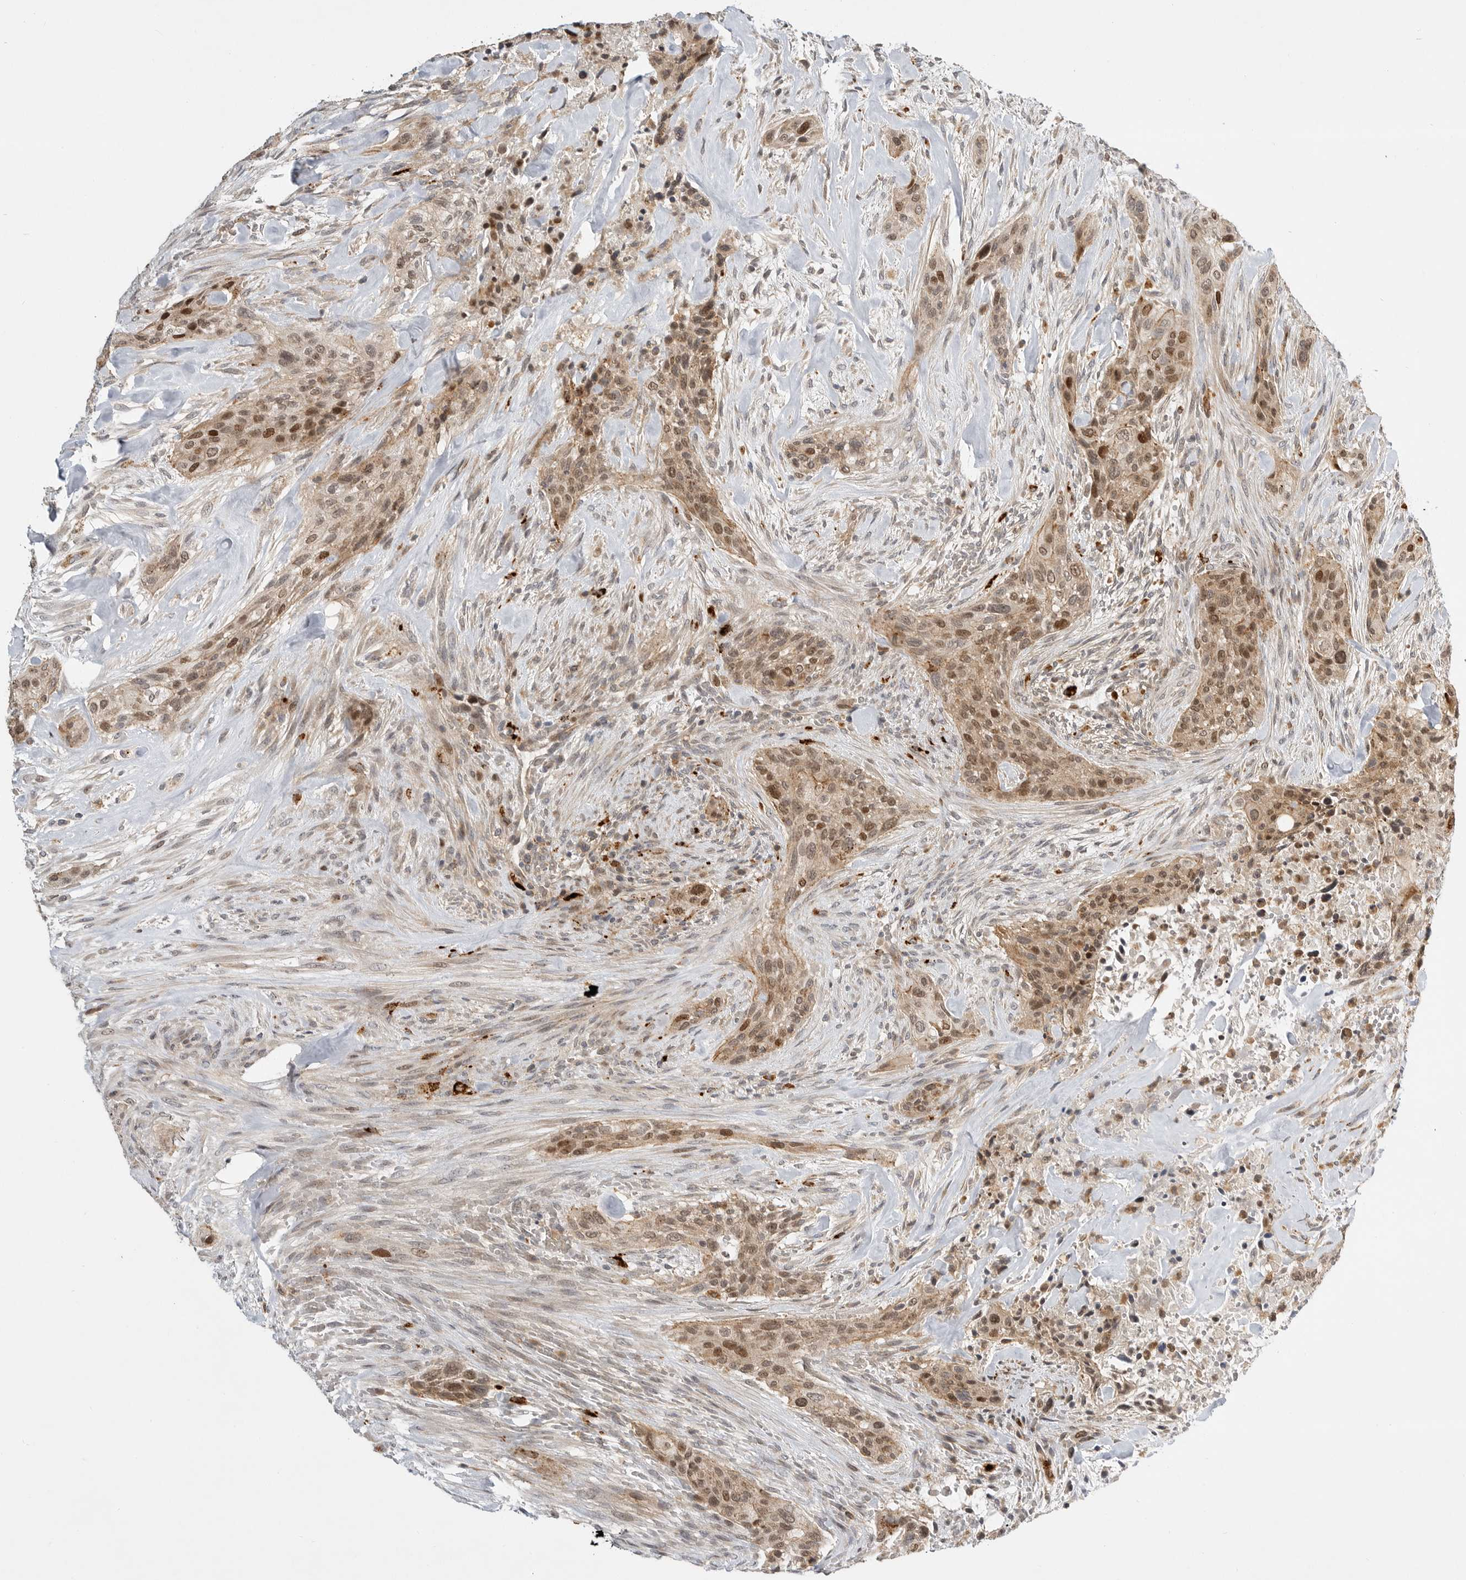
{"staining": {"intensity": "moderate", "quantity": ">75%", "location": "nuclear"}, "tissue": "urothelial cancer", "cell_type": "Tumor cells", "image_type": "cancer", "snomed": [{"axis": "morphology", "description": "Urothelial carcinoma, High grade"}, {"axis": "topography", "description": "Urinary bladder"}], "caption": "There is medium levels of moderate nuclear expression in tumor cells of high-grade urothelial carcinoma, as demonstrated by immunohistochemical staining (brown color).", "gene": "CSNK1G3", "patient": {"sex": "male", "age": 35}}